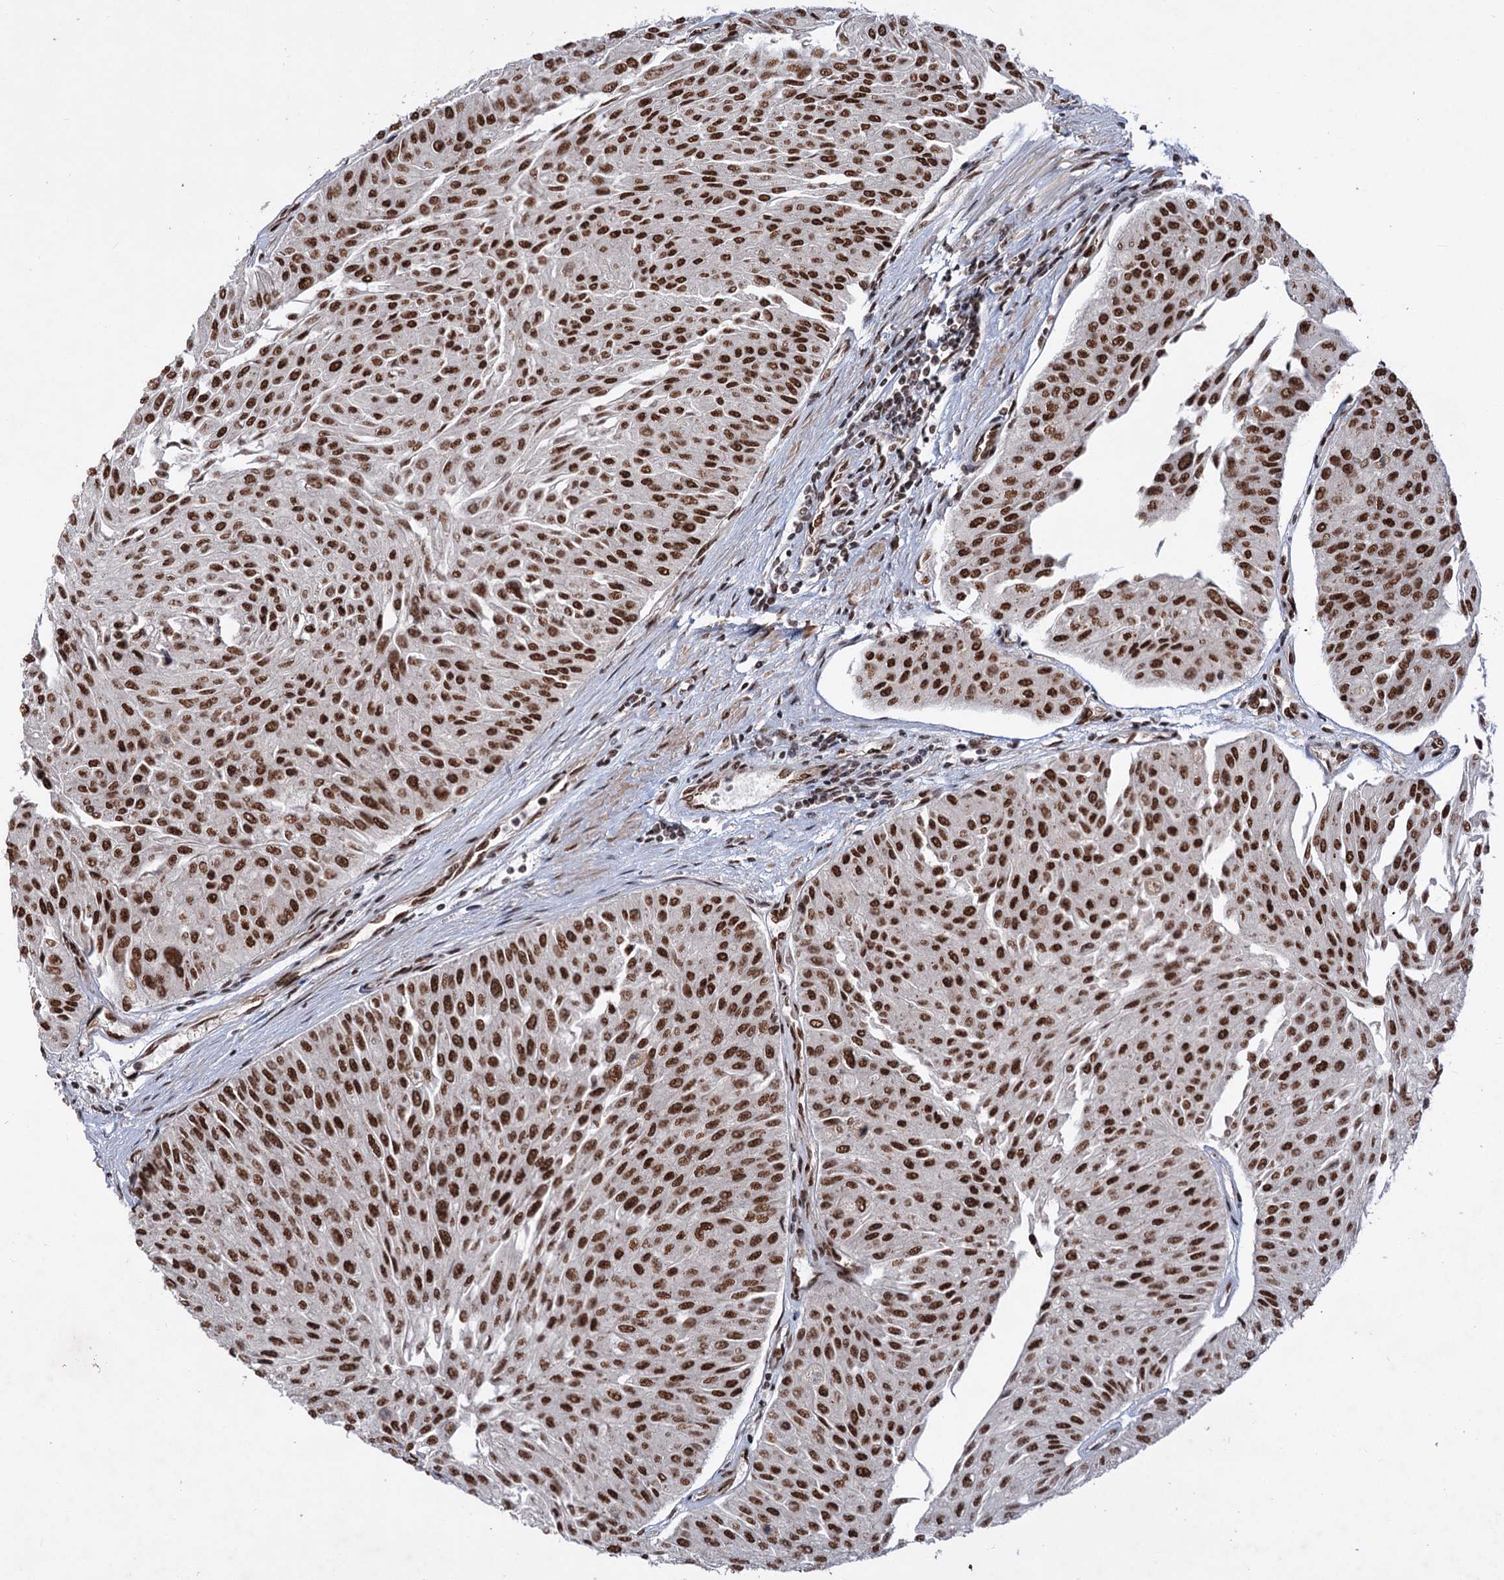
{"staining": {"intensity": "strong", "quantity": ">75%", "location": "nuclear"}, "tissue": "urothelial cancer", "cell_type": "Tumor cells", "image_type": "cancer", "snomed": [{"axis": "morphology", "description": "Urothelial carcinoma, Low grade"}, {"axis": "topography", "description": "Urinary bladder"}], "caption": "IHC photomicrograph of low-grade urothelial carcinoma stained for a protein (brown), which exhibits high levels of strong nuclear staining in about >75% of tumor cells.", "gene": "MAML1", "patient": {"sex": "male", "age": 67}}